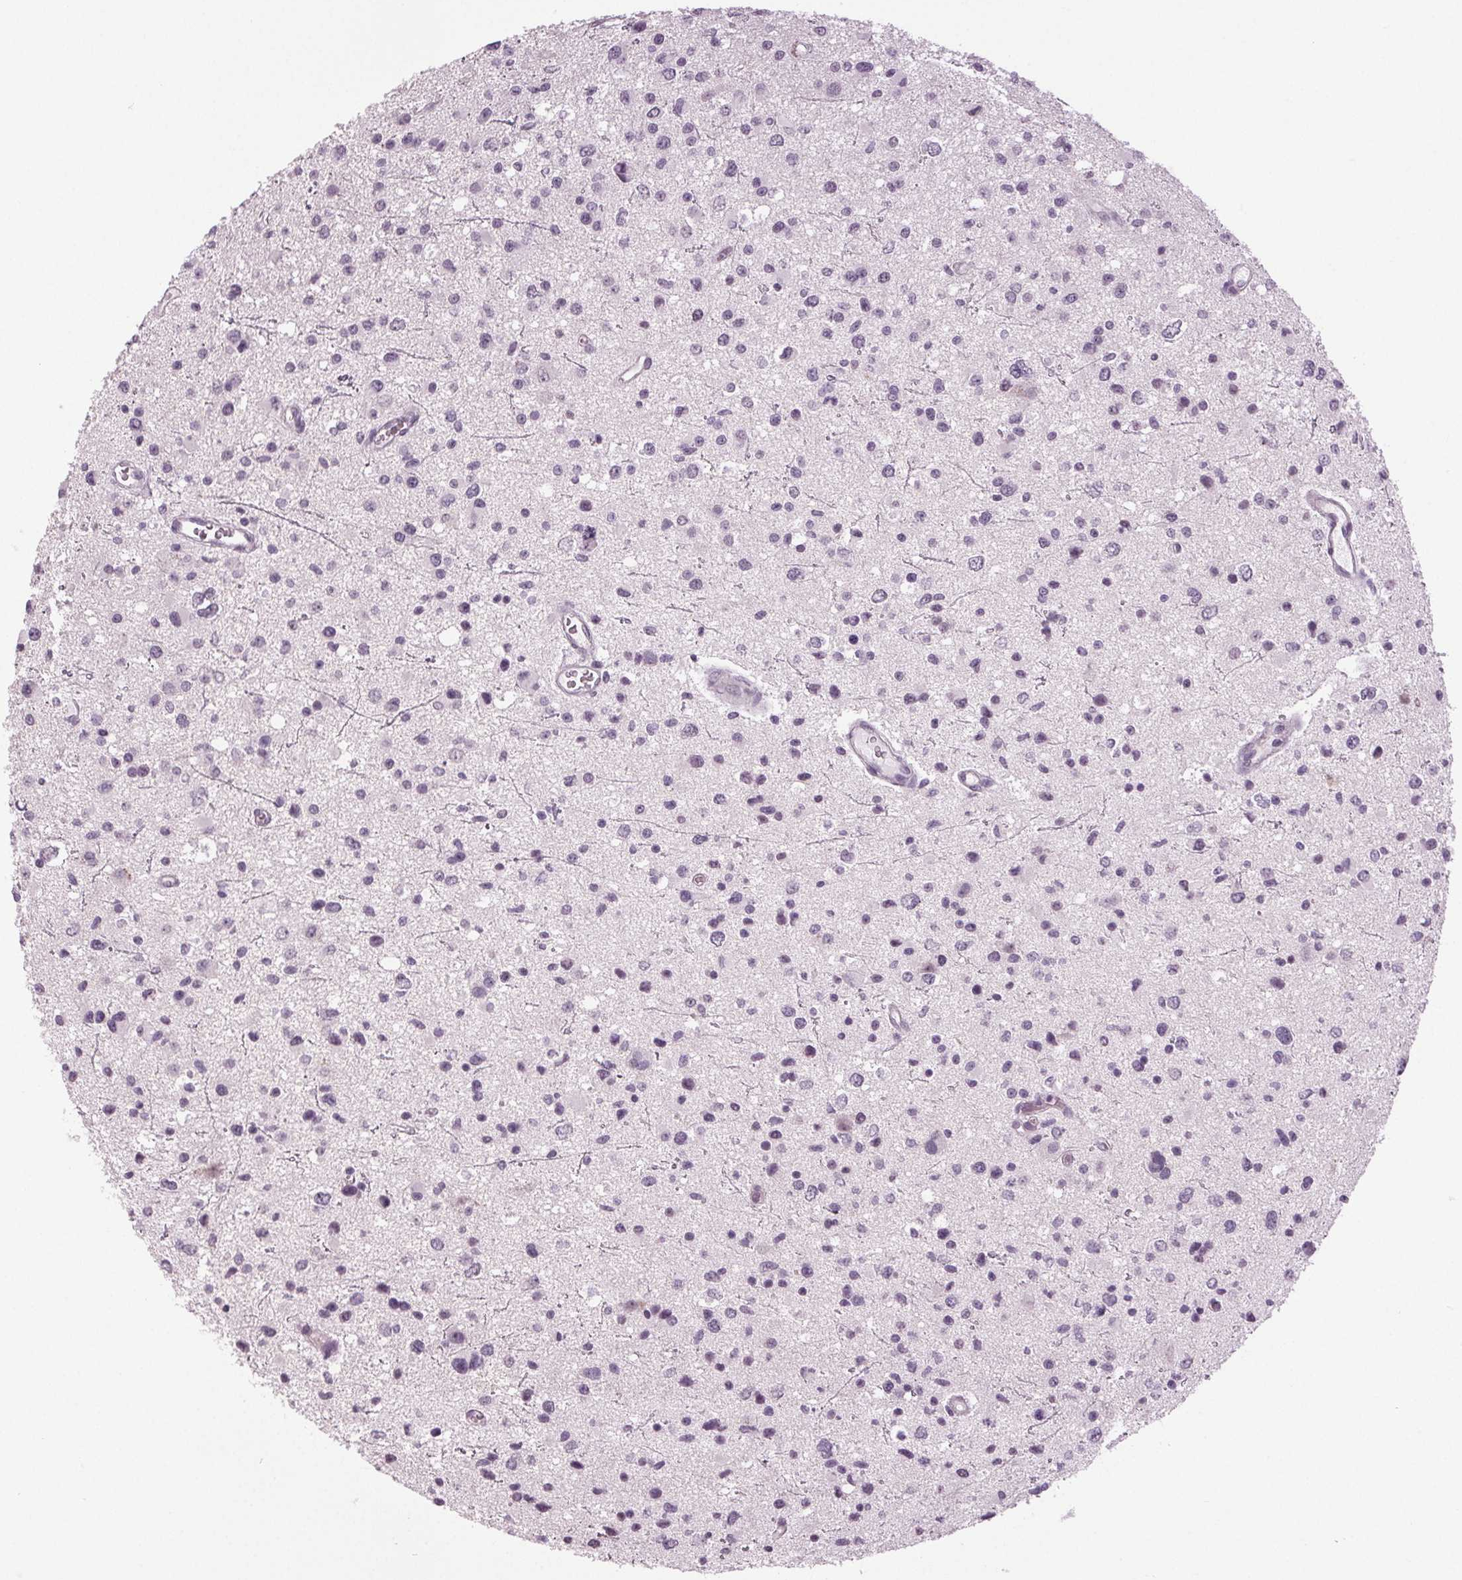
{"staining": {"intensity": "negative", "quantity": "none", "location": "none"}, "tissue": "glioma", "cell_type": "Tumor cells", "image_type": "cancer", "snomed": [{"axis": "morphology", "description": "Glioma, malignant, Low grade"}, {"axis": "topography", "description": "Brain"}], "caption": "IHC histopathology image of neoplastic tissue: human malignant glioma (low-grade) stained with DAB displays no significant protein positivity in tumor cells. (Stains: DAB immunohistochemistry with hematoxylin counter stain, Microscopy: brightfield microscopy at high magnification).", "gene": "DNAH12", "patient": {"sex": "male", "age": 43}}